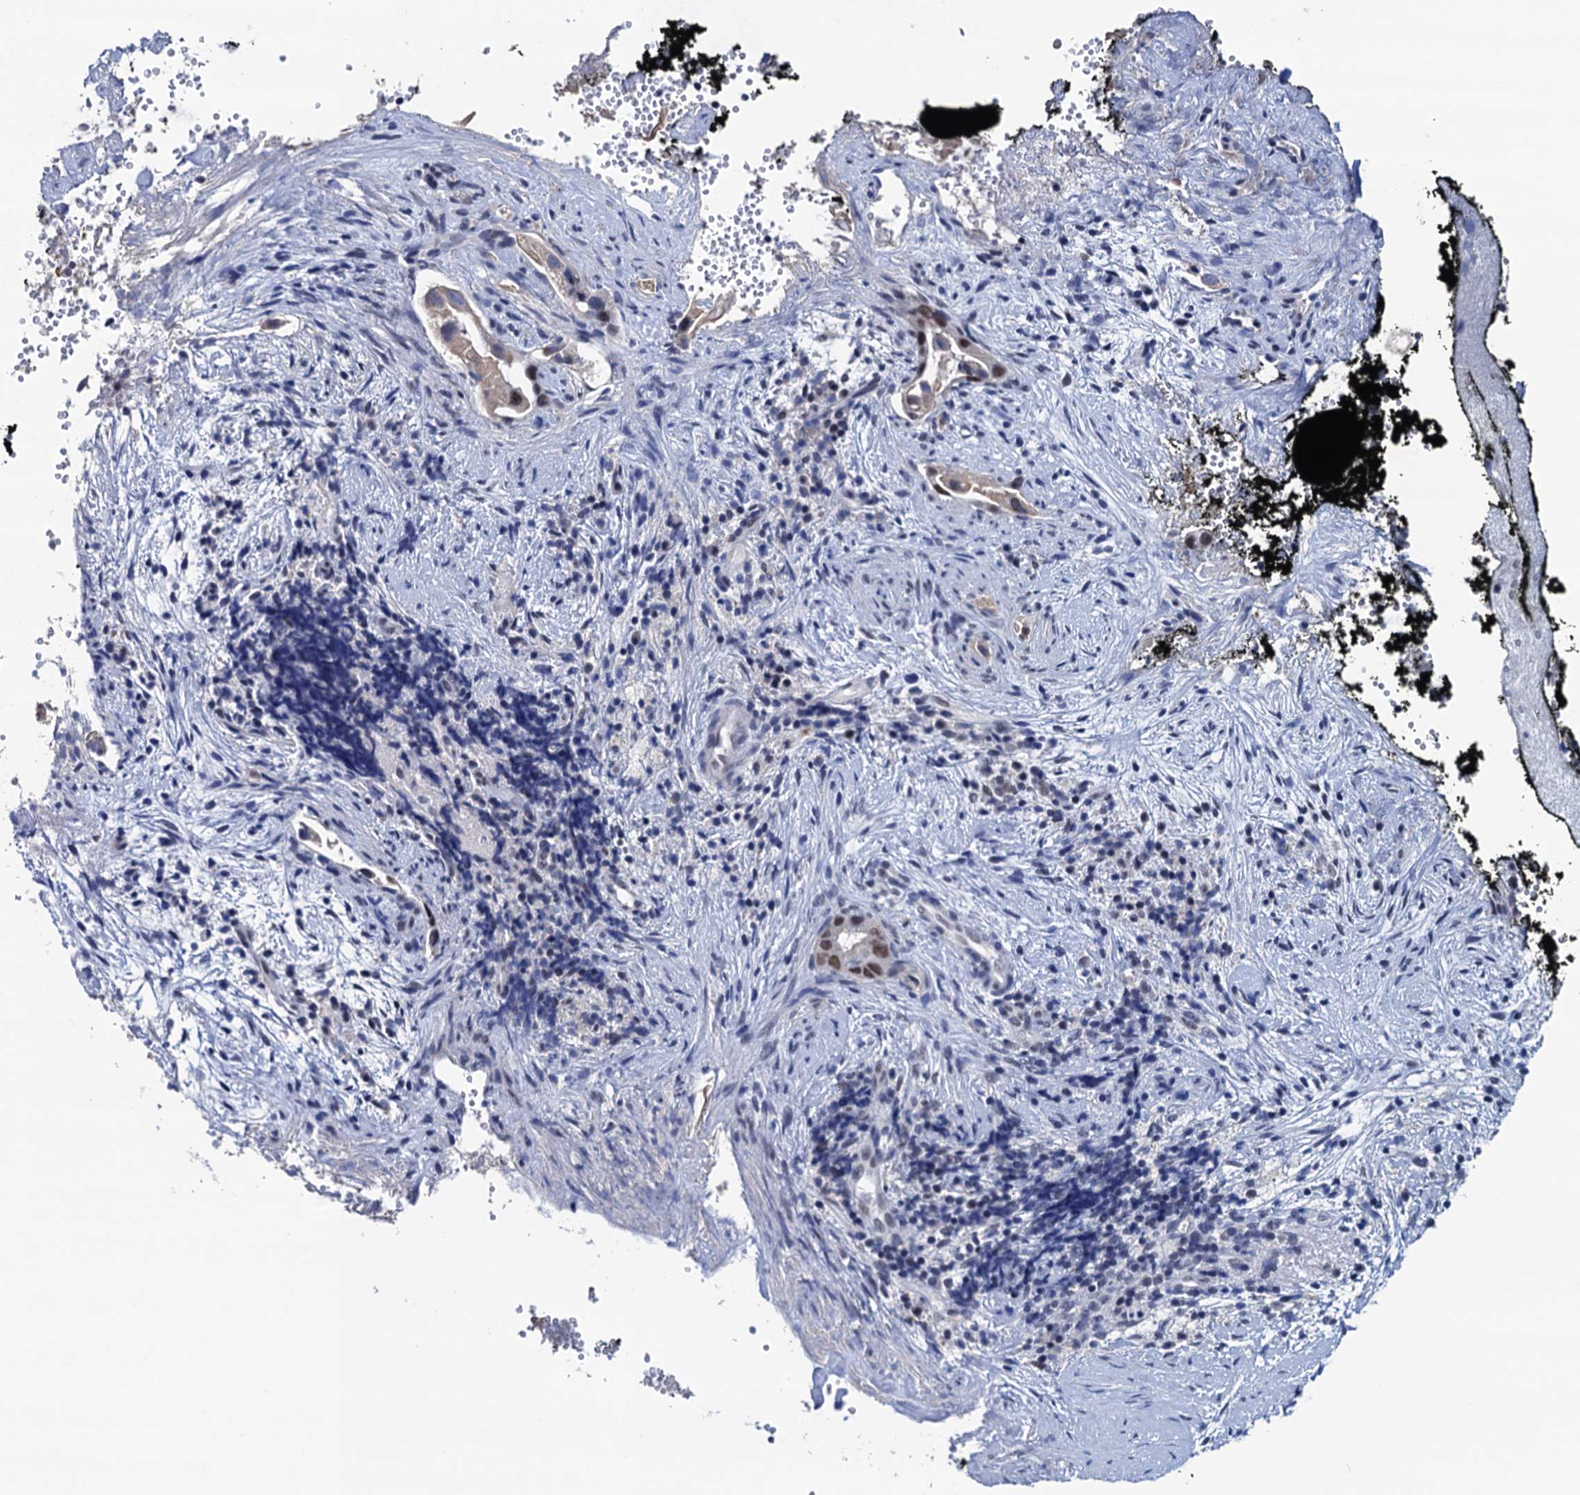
{"staining": {"intensity": "moderate", "quantity": "<25%", "location": "nuclear"}, "tissue": "pancreatic cancer", "cell_type": "Tumor cells", "image_type": "cancer", "snomed": [{"axis": "morphology", "description": "Inflammation, NOS"}, {"axis": "morphology", "description": "Adenocarcinoma, NOS"}, {"axis": "topography", "description": "Pancreas"}], "caption": "IHC of adenocarcinoma (pancreatic) reveals low levels of moderate nuclear staining in approximately <25% of tumor cells.", "gene": "FNBP4", "patient": {"sex": "female", "age": 56}}